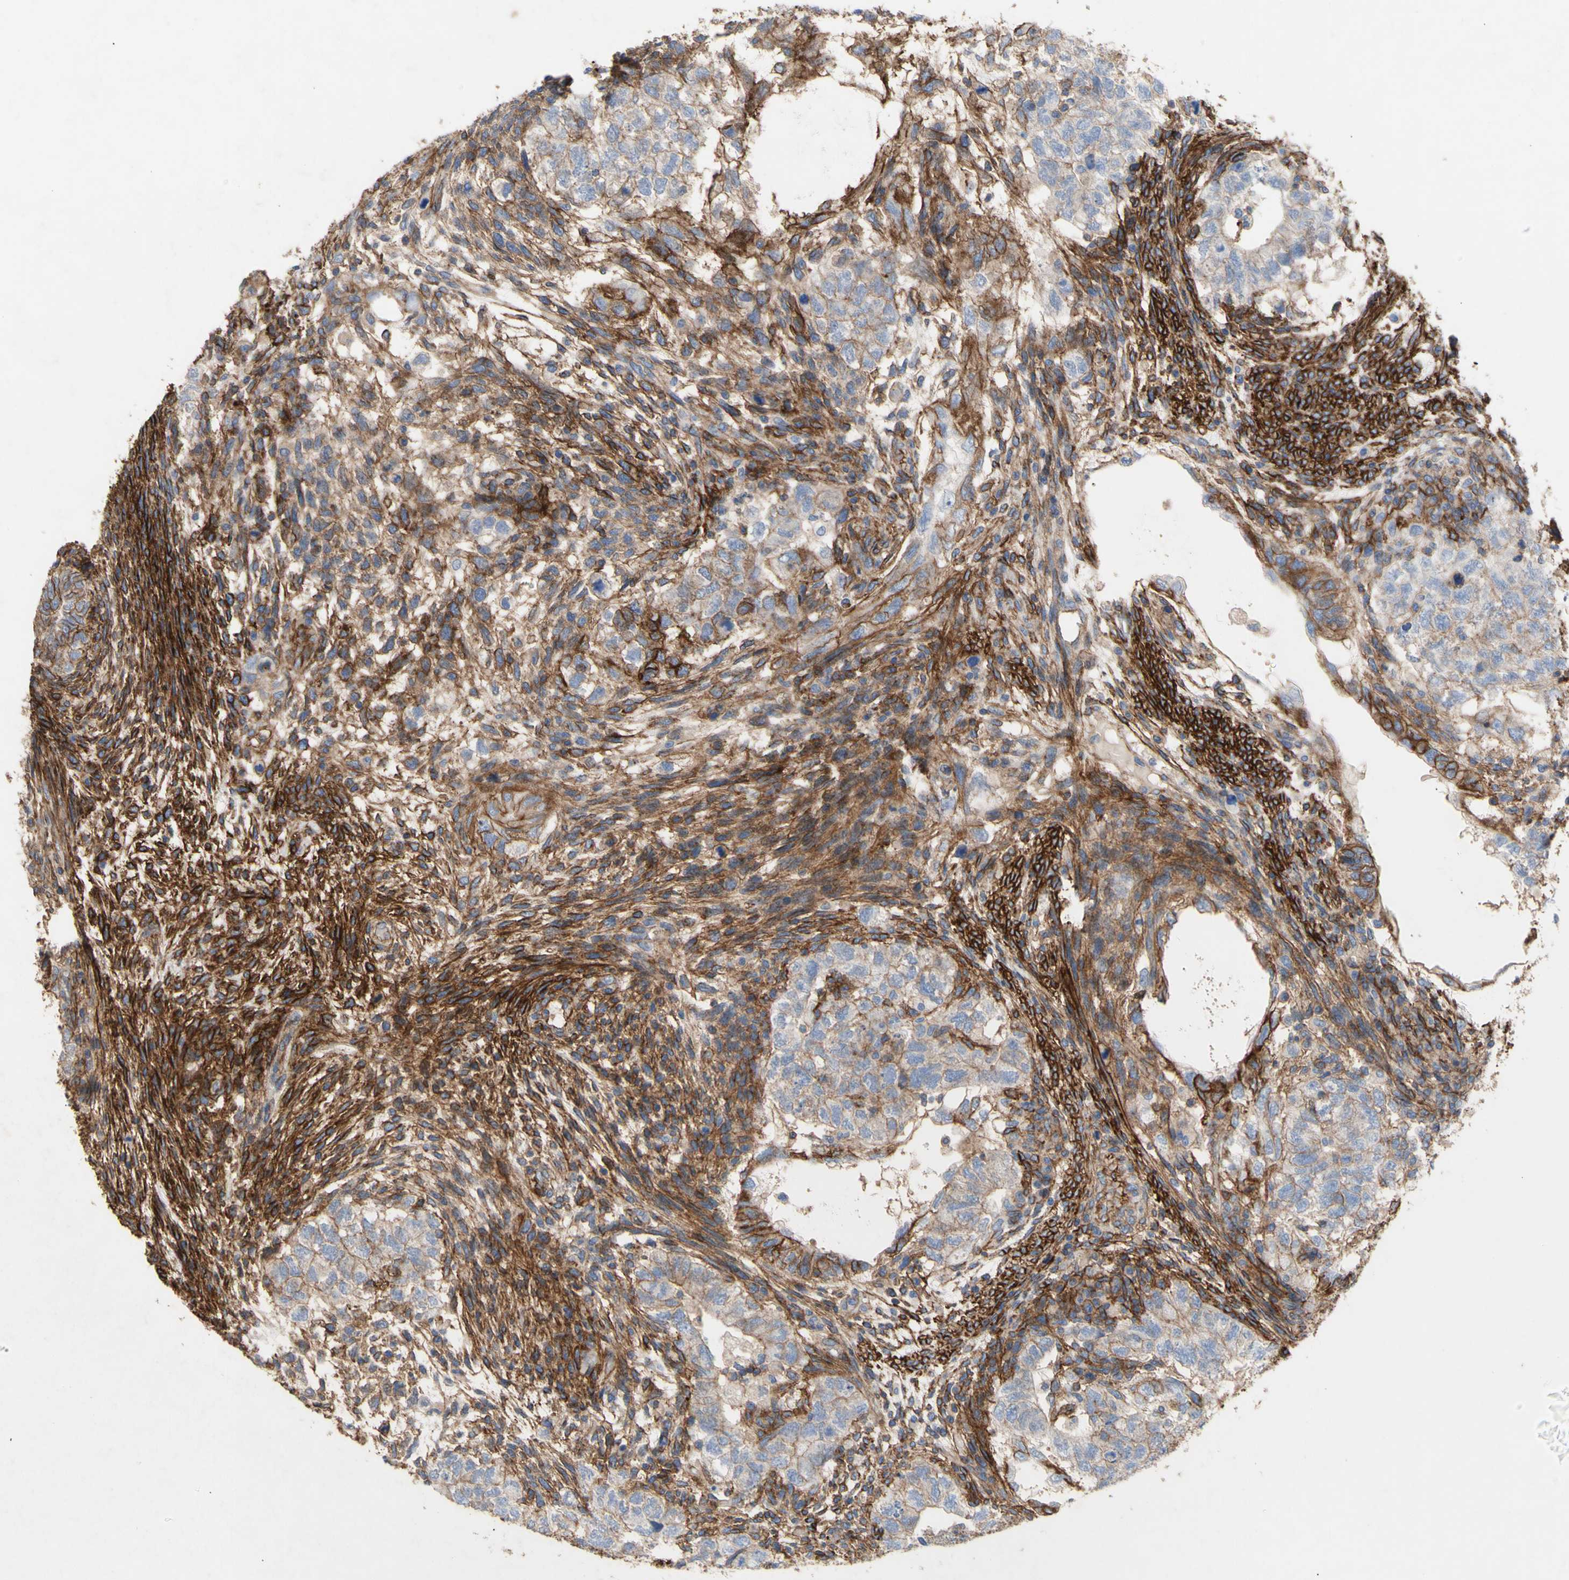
{"staining": {"intensity": "weak", "quantity": "25%-75%", "location": "cytoplasmic/membranous"}, "tissue": "testis cancer", "cell_type": "Tumor cells", "image_type": "cancer", "snomed": [{"axis": "morphology", "description": "Normal tissue, NOS"}, {"axis": "morphology", "description": "Carcinoma, Embryonal, NOS"}, {"axis": "topography", "description": "Testis"}], "caption": "Immunohistochemical staining of testis cancer reveals low levels of weak cytoplasmic/membranous staining in approximately 25%-75% of tumor cells.", "gene": "ATP2A3", "patient": {"sex": "male", "age": 36}}